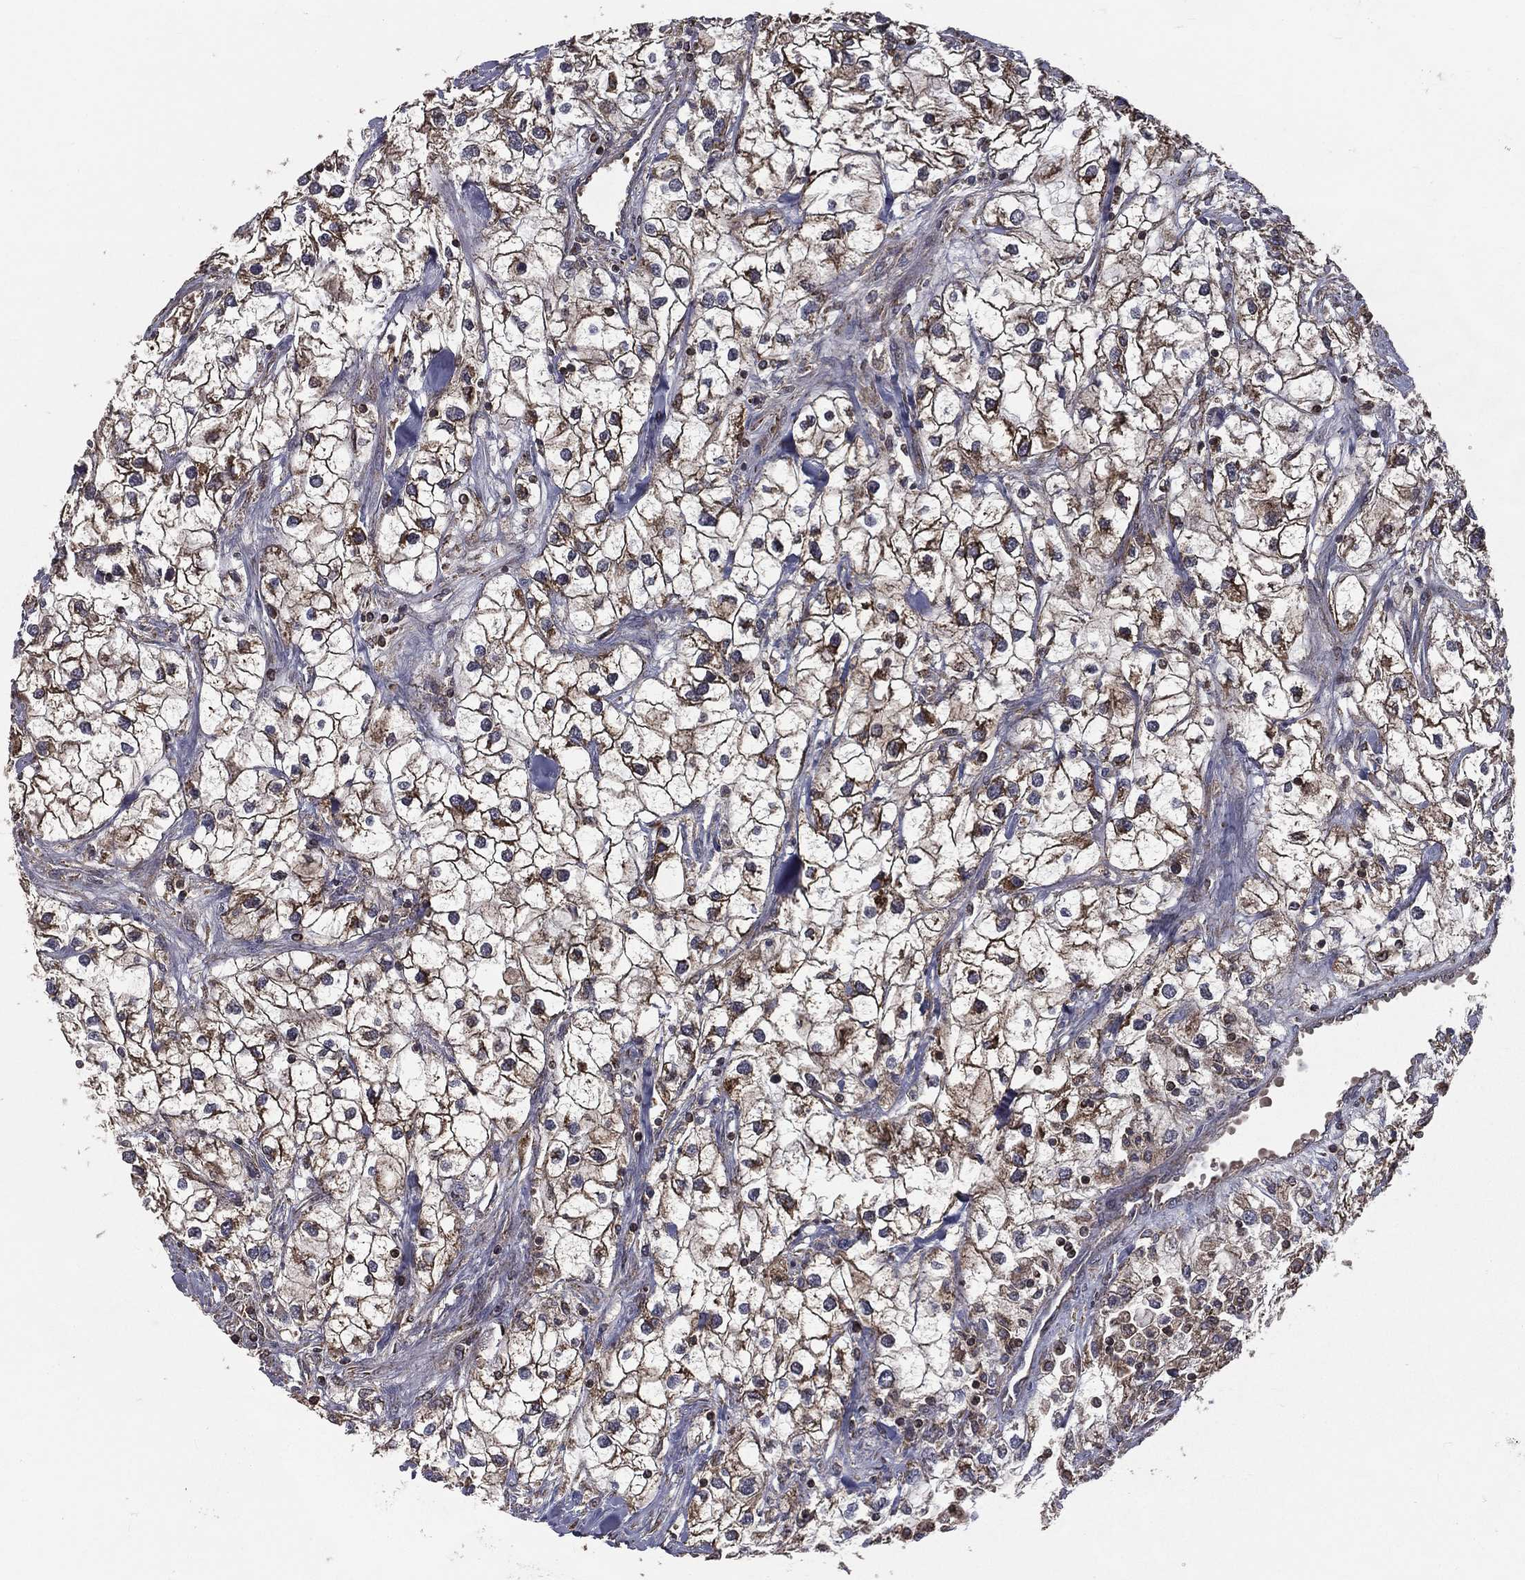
{"staining": {"intensity": "moderate", "quantity": ">75%", "location": "cytoplasmic/membranous"}, "tissue": "renal cancer", "cell_type": "Tumor cells", "image_type": "cancer", "snomed": [{"axis": "morphology", "description": "Adenocarcinoma, NOS"}, {"axis": "topography", "description": "Kidney"}], "caption": "Renal cancer (adenocarcinoma) stained with a protein marker displays moderate staining in tumor cells.", "gene": "OLFML1", "patient": {"sex": "male", "age": 59}}